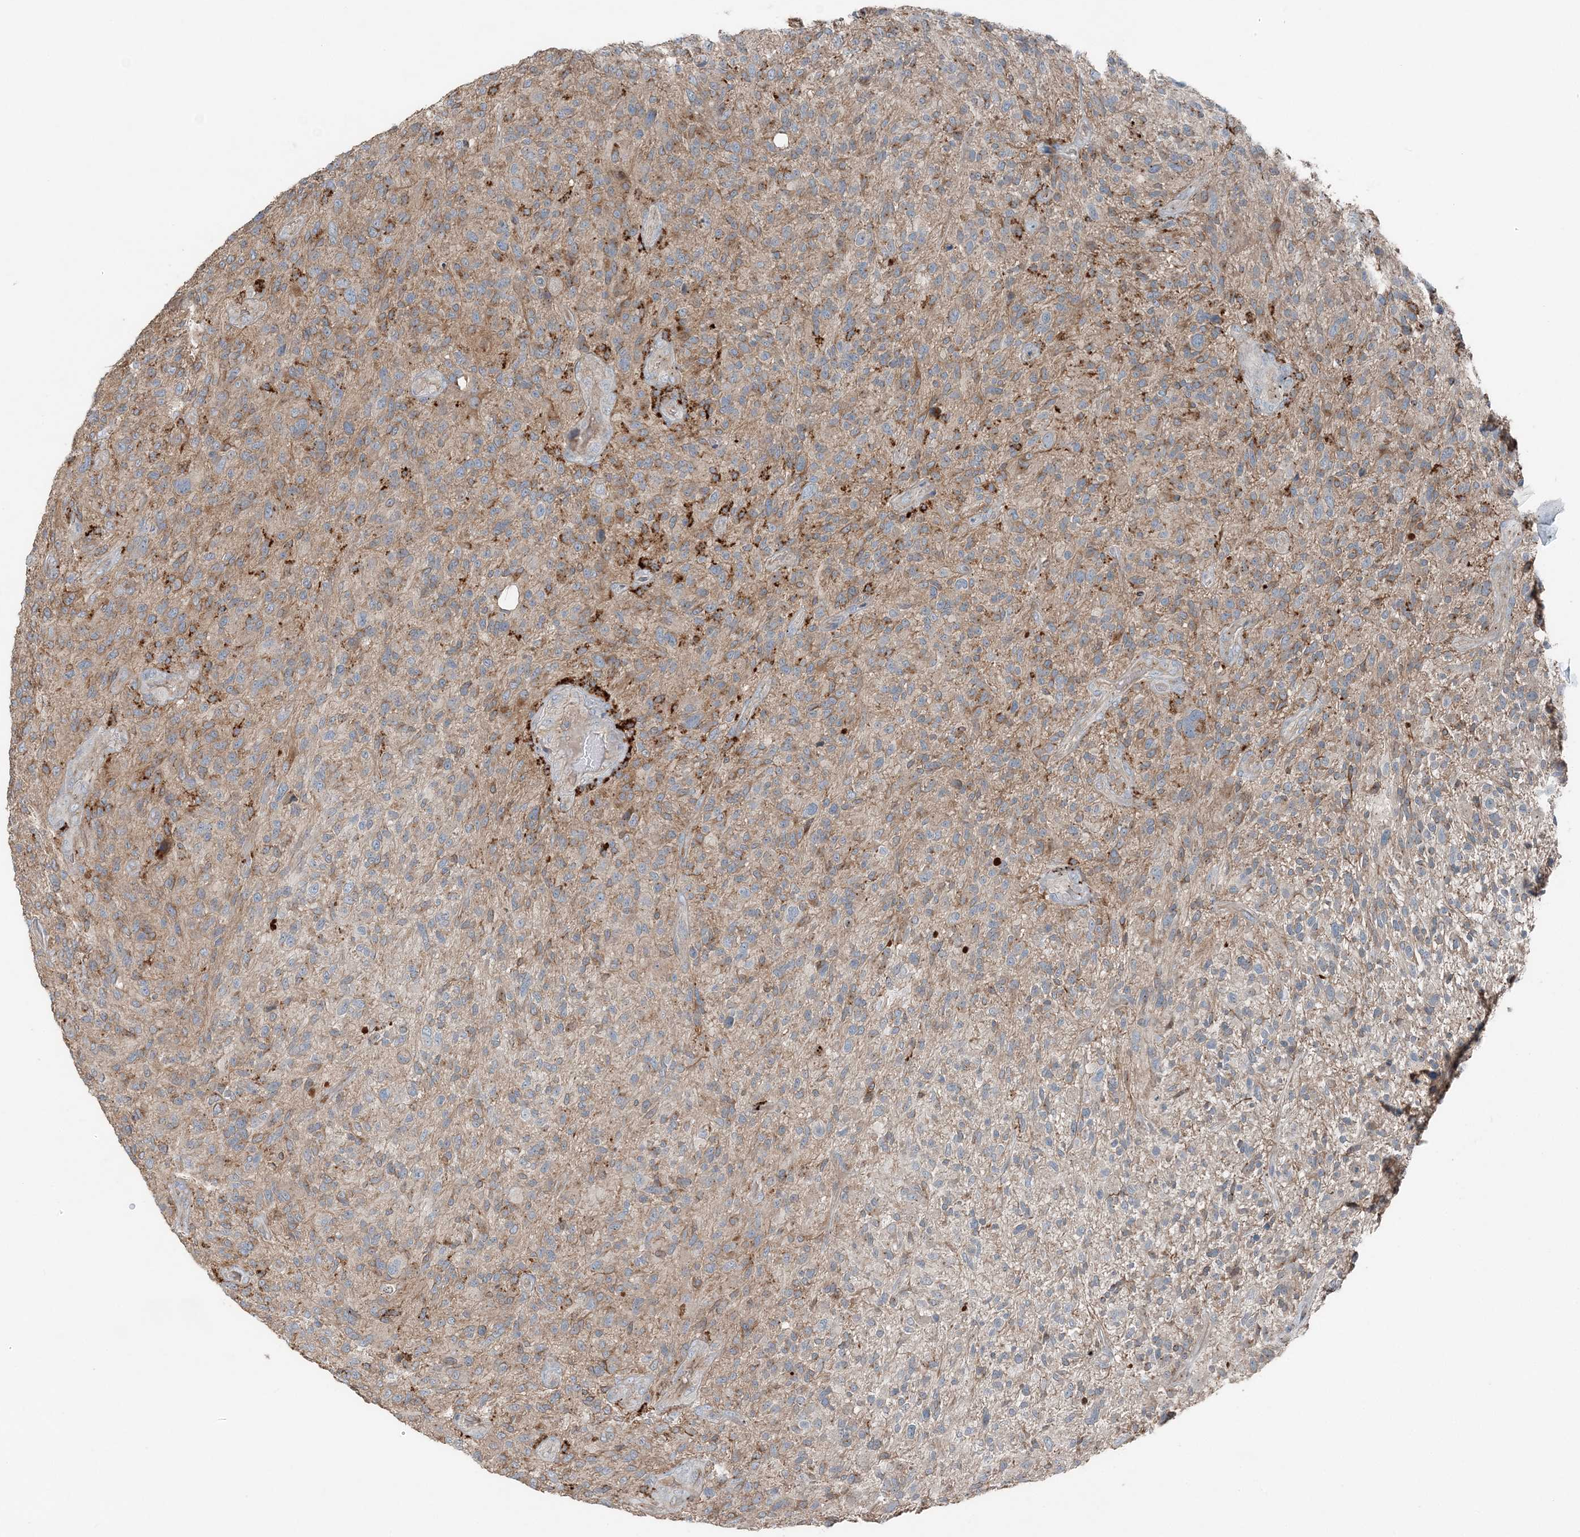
{"staining": {"intensity": "moderate", "quantity": "<25%", "location": "cytoplasmic/membranous"}, "tissue": "glioma", "cell_type": "Tumor cells", "image_type": "cancer", "snomed": [{"axis": "morphology", "description": "Glioma, malignant, High grade"}, {"axis": "topography", "description": "Brain"}], "caption": "Human glioma stained with a brown dye shows moderate cytoplasmic/membranous positive staining in approximately <25% of tumor cells.", "gene": "KY", "patient": {"sex": "male", "age": 47}}